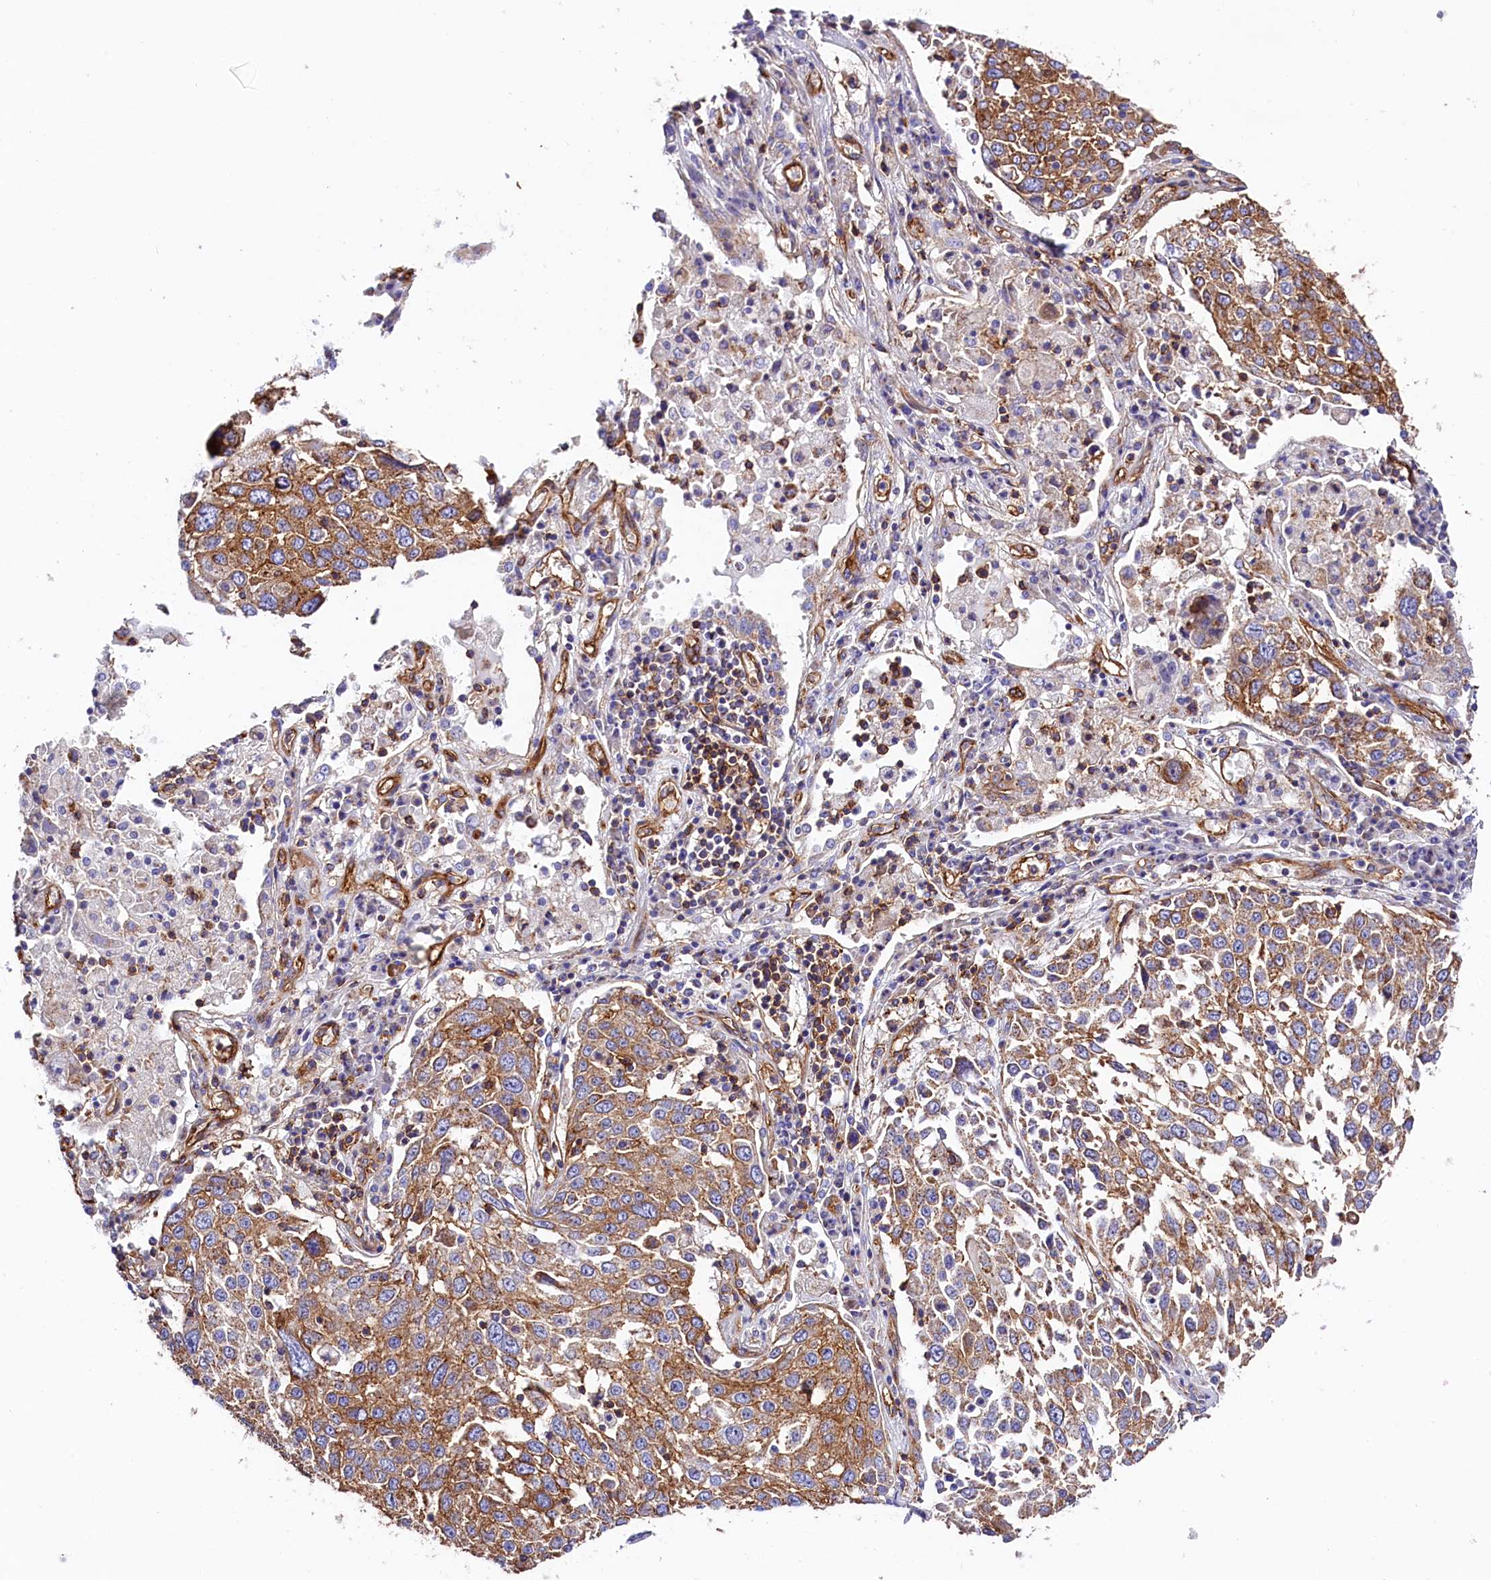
{"staining": {"intensity": "moderate", "quantity": ">75%", "location": "cytoplasmic/membranous"}, "tissue": "lung cancer", "cell_type": "Tumor cells", "image_type": "cancer", "snomed": [{"axis": "morphology", "description": "Squamous cell carcinoma, NOS"}, {"axis": "topography", "description": "Lung"}], "caption": "Immunohistochemistry photomicrograph of neoplastic tissue: human squamous cell carcinoma (lung) stained using immunohistochemistry reveals medium levels of moderate protein expression localized specifically in the cytoplasmic/membranous of tumor cells, appearing as a cytoplasmic/membranous brown color.", "gene": "ATP2B4", "patient": {"sex": "male", "age": 65}}